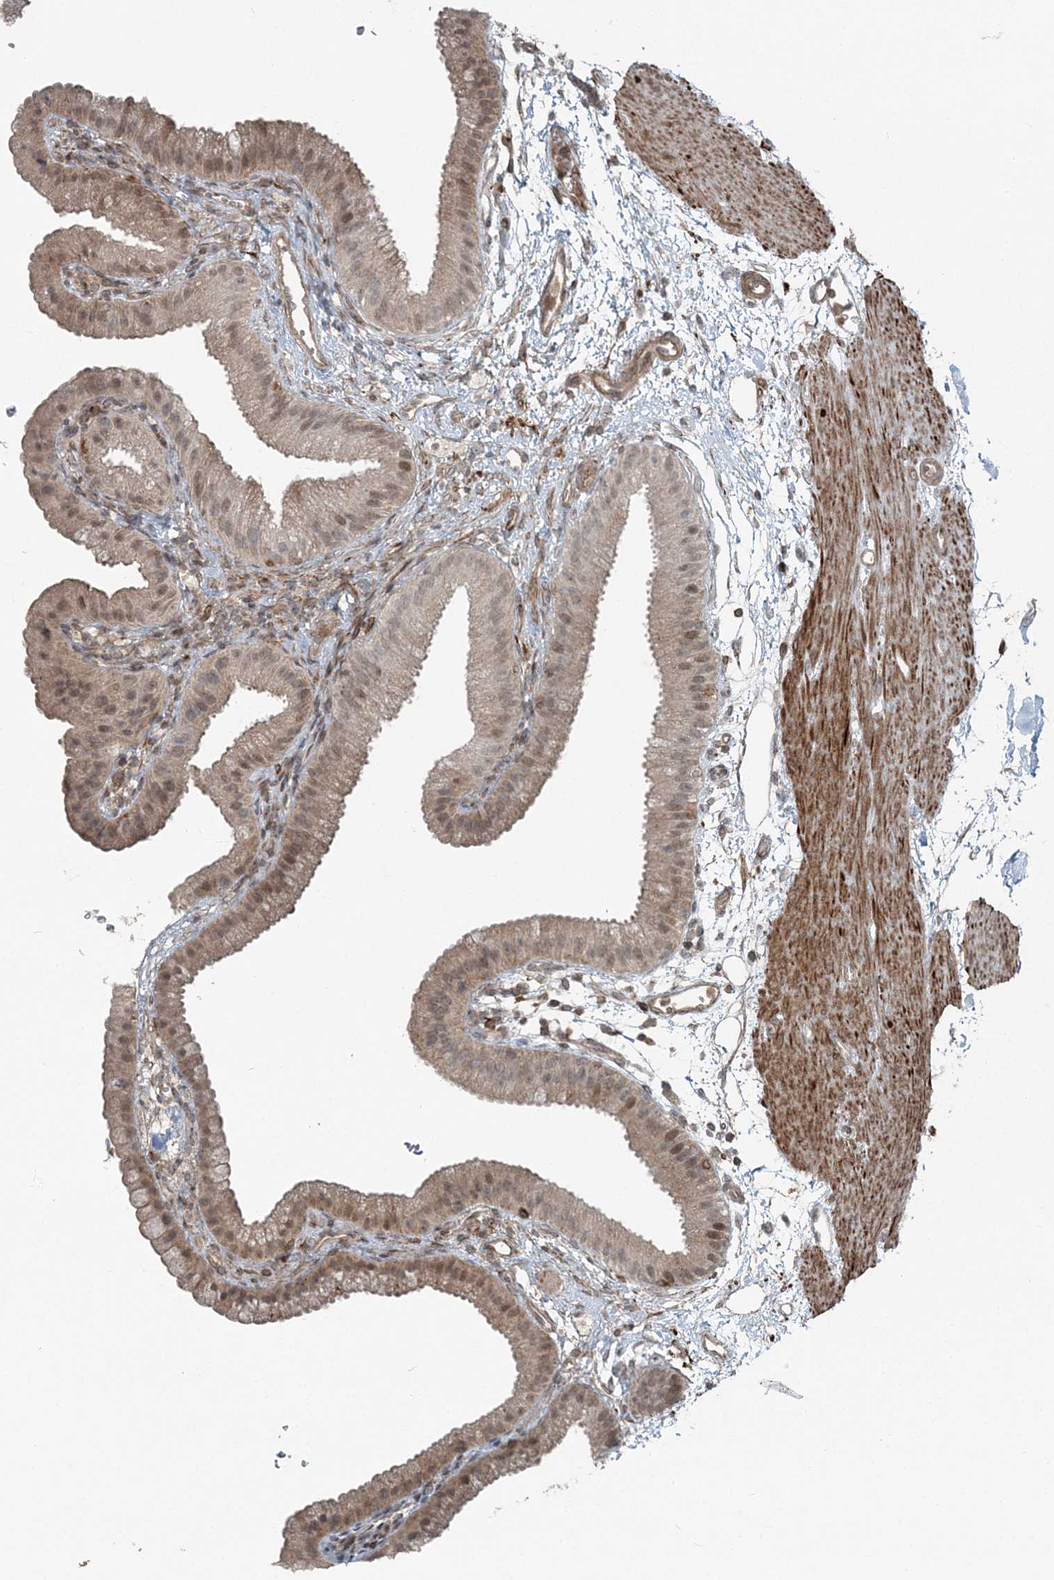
{"staining": {"intensity": "weak", "quantity": ">75%", "location": "cytoplasmic/membranous,nuclear"}, "tissue": "gallbladder", "cell_type": "Glandular cells", "image_type": "normal", "snomed": [{"axis": "morphology", "description": "Normal tissue, NOS"}, {"axis": "topography", "description": "Gallbladder"}], "caption": "Immunohistochemistry (IHC) image of benign gallbladder: human gallbladder stained using immunohistochemistry (IHC) displays low levels of weak protein expression localized specifically in the cytoplasmic/membranous,nuclear of glandular cells, appearing as a cytoplasmic/membranous,nuclear brown color.", "gene": "FBXL17", "patient": {"sex": "female", "age": 64}}